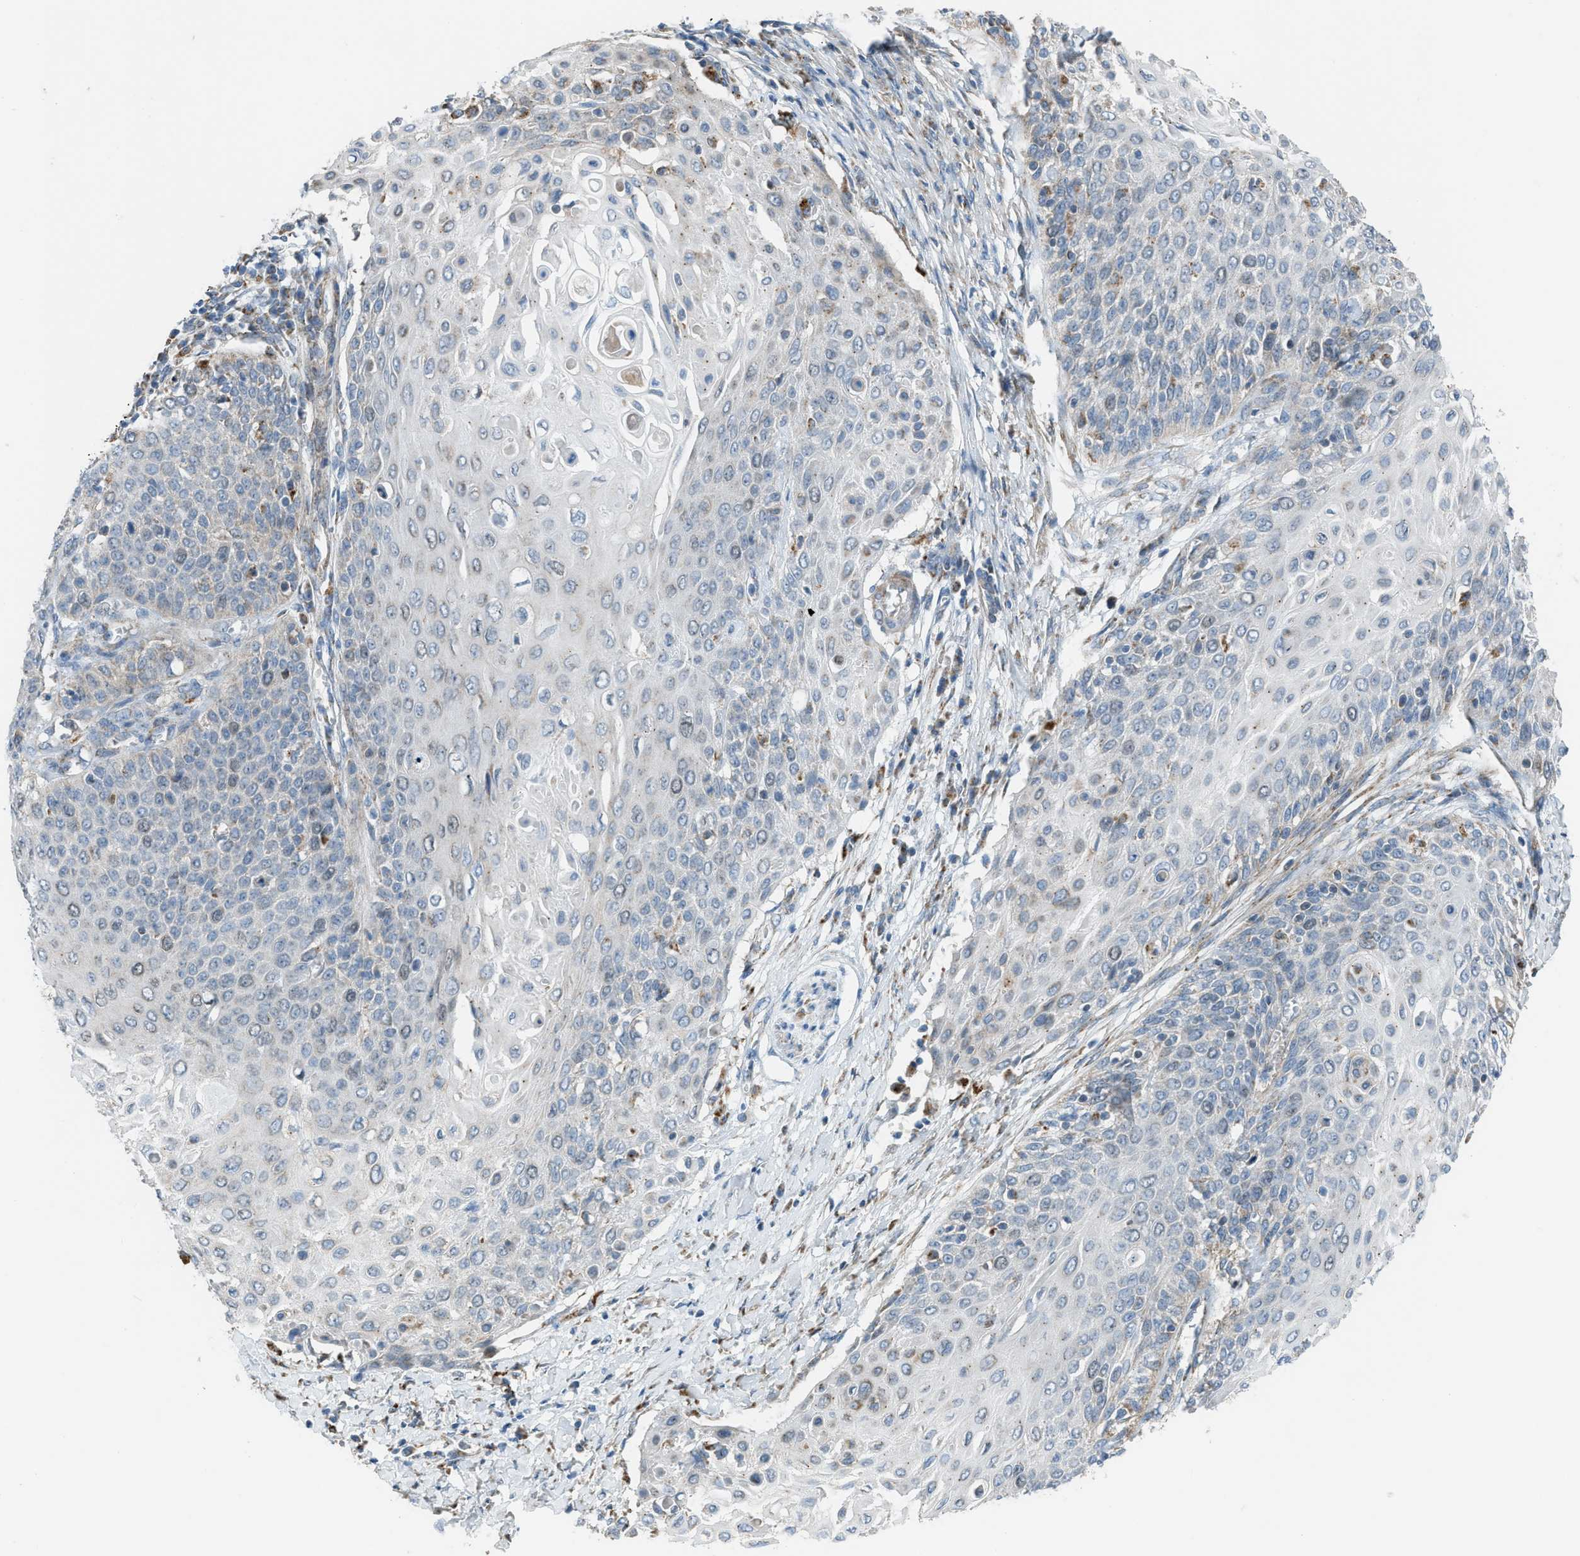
{"staining": {"intensity": "negative", "quantity": "none", "location": "none"}, "tissue": "cervical cancer", "cell_type": "Tumor cells", "image_type": "cancer", "snomed": [{"axis": "morphology", "description": "Squamous cell carcinoma, NOS"}, {"axis": "topography", "description": "Cervix"}], "caption": "Image shows no significant protein staining in tumor cells of cervical squamous cell carcinoma.", "gene": "SMIM20", "patient": {"sex": "female", "age": 39}}